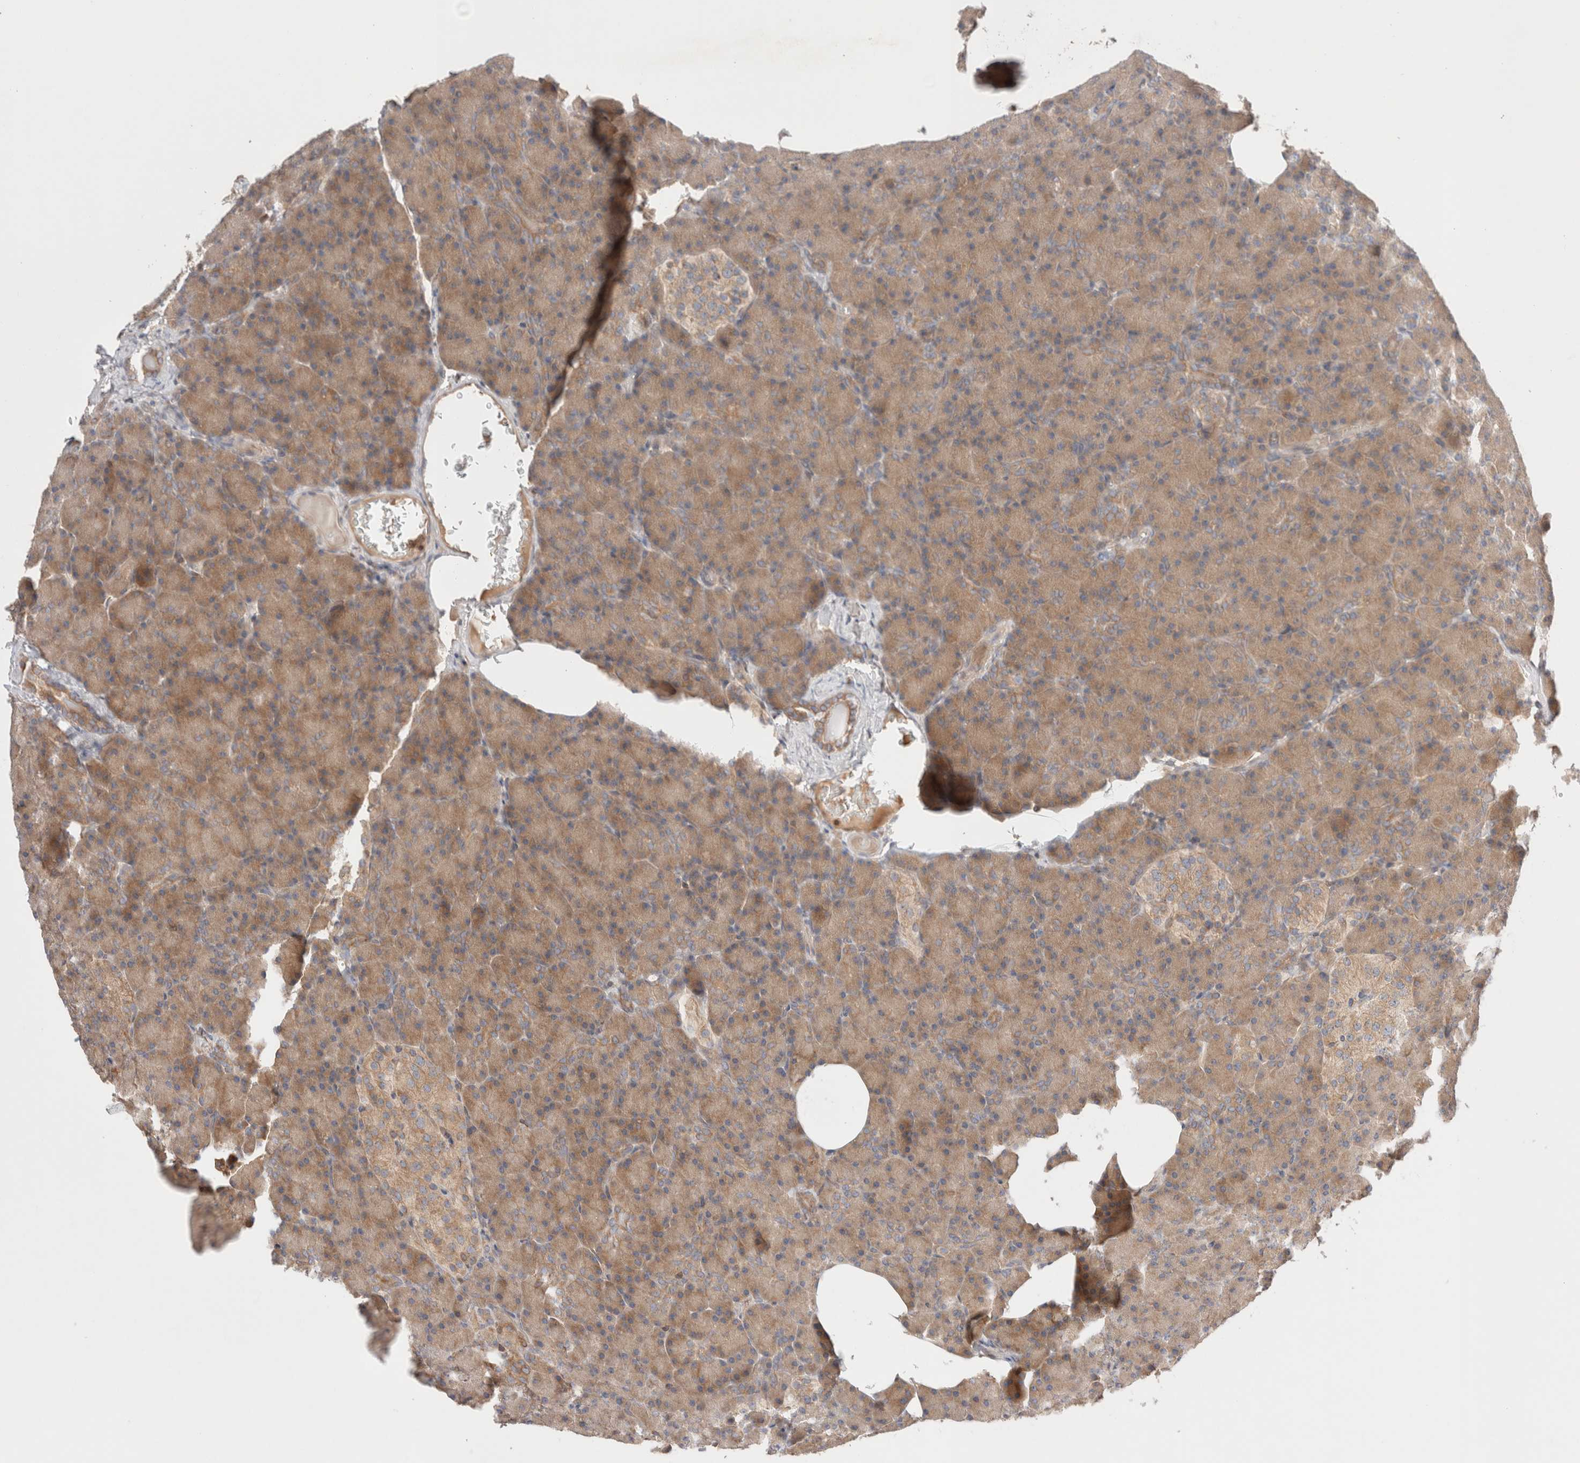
{"staining": {"intensity": "moderate", "quantity": ">75%", "location": "cytoplasmic/membranous"}, "tissue": "pancreas", "cell_type": "Exocrine glandular cells", "image_type": "normal", "snomed": [{"axis": "morphology", "description": "Normal tissue, NOS"}, {"axis": "topography", "description": "Pancreas"}], "caption": "Immunohistochemistry image of unremarkable human pancreas stained for a protein (brown), which demonstrates medium levels of moderate cytoplasmic/membranous staining in approximately >75% of exocrine glandular cells.", "gene": "SIKE1", "patient": {"sex": "female", "age": 43}}